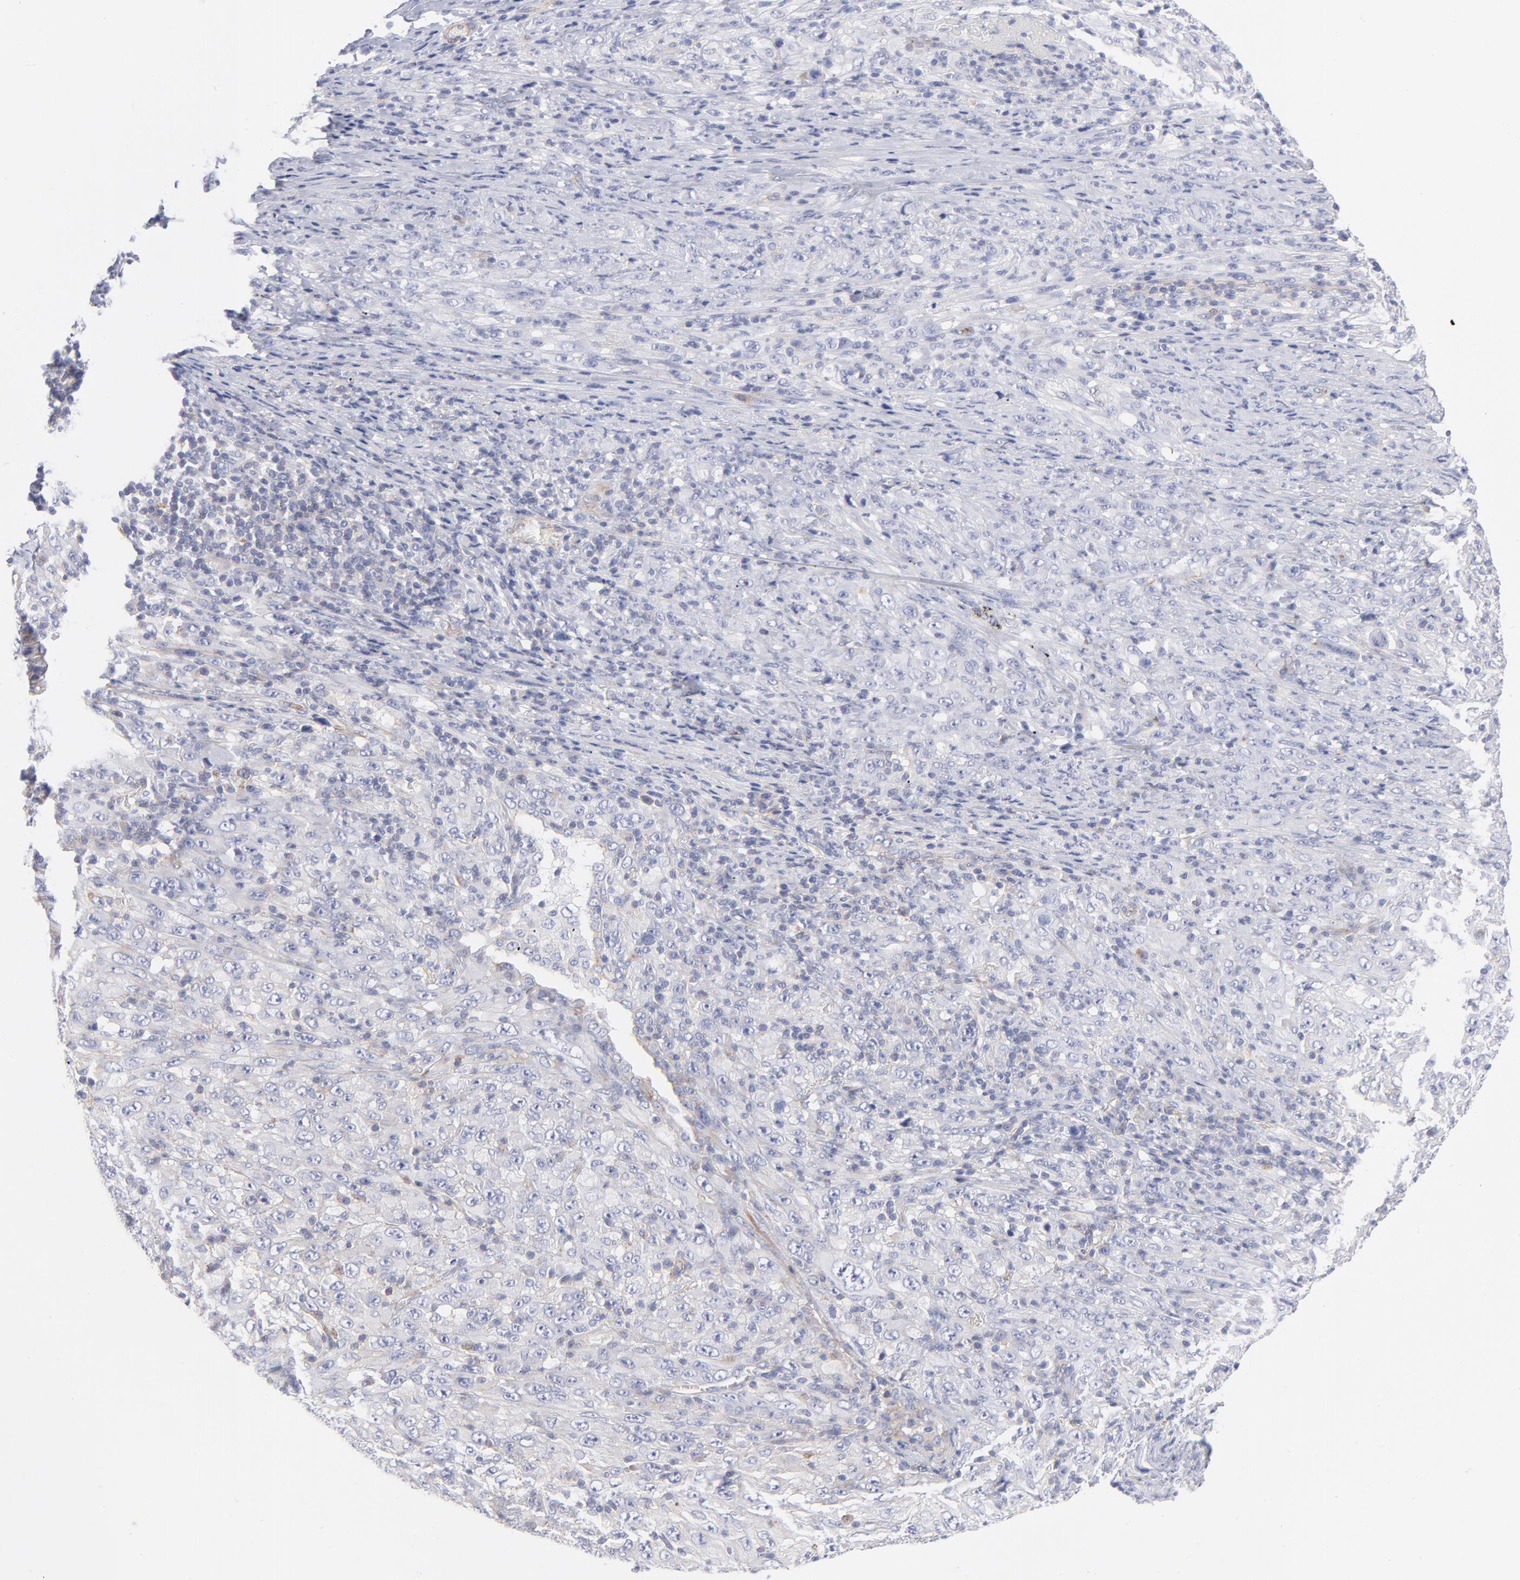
{"staining": {"intensity": "negative", "quantity": "none", "location": "none"}, "tissue": "melanoma", "cell_type": "Tumor cells", "image_type": "cancer", "snomed": [{"axis": "morphology", "description": "Malignant melanoma, Metastatic site"}, {"axis": "topography", "description": "Skin"}], "caption": "Tumor cells are negative for brown protein staining in melanoma.", "gene": "ACTA2", "patient": {"sex": "female", "age": 56}}